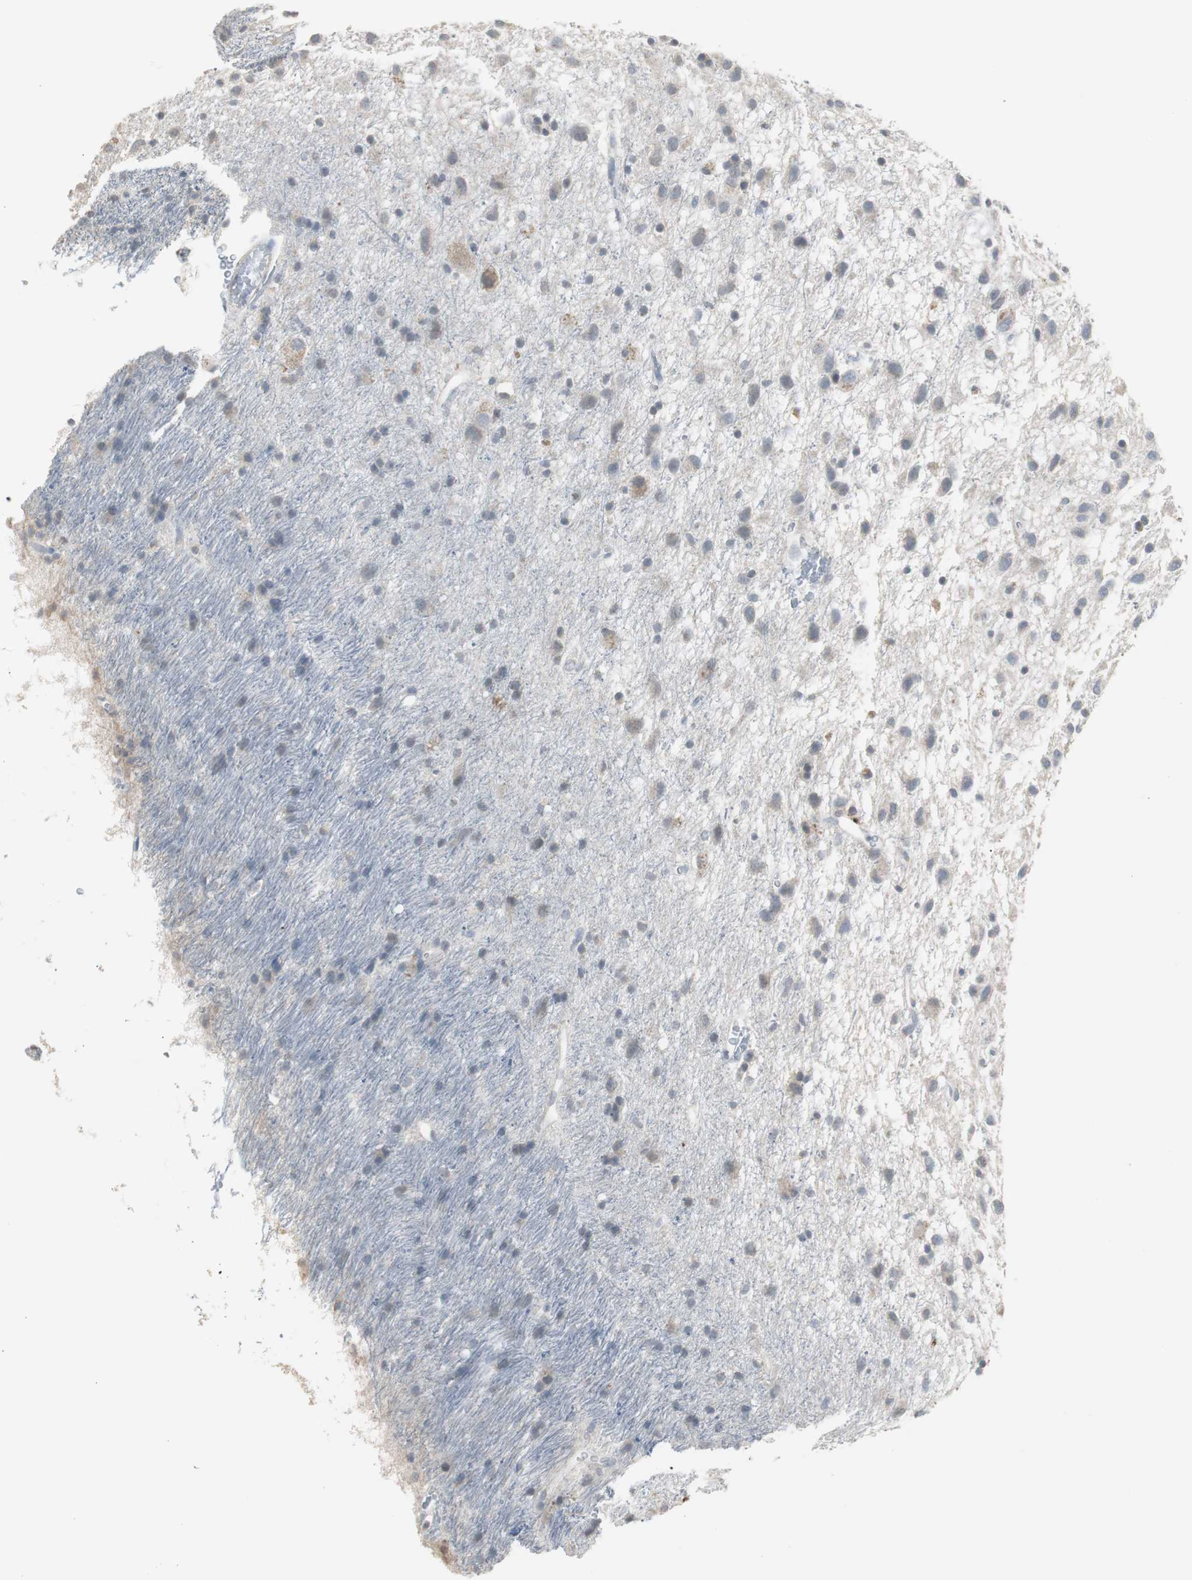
{"staining": {"intensity": "weak", "quantity": "<25%", "location": "cytoplasmic/membranous"}, "tissue": "glioma", "cell_type": "Tumor cells", "image_type": "cancer", "snomed": [{"axis": "morphology", "description": "Glioma, malignant, Low grade"}, {"axis": "topography", "description": "Brain"}], "caption": "Image shows no significant protein expression in tumor cells of malignant glioma (low-grade).", "gene": "TK1", "patient": {"sex": "male", "age": 77}}